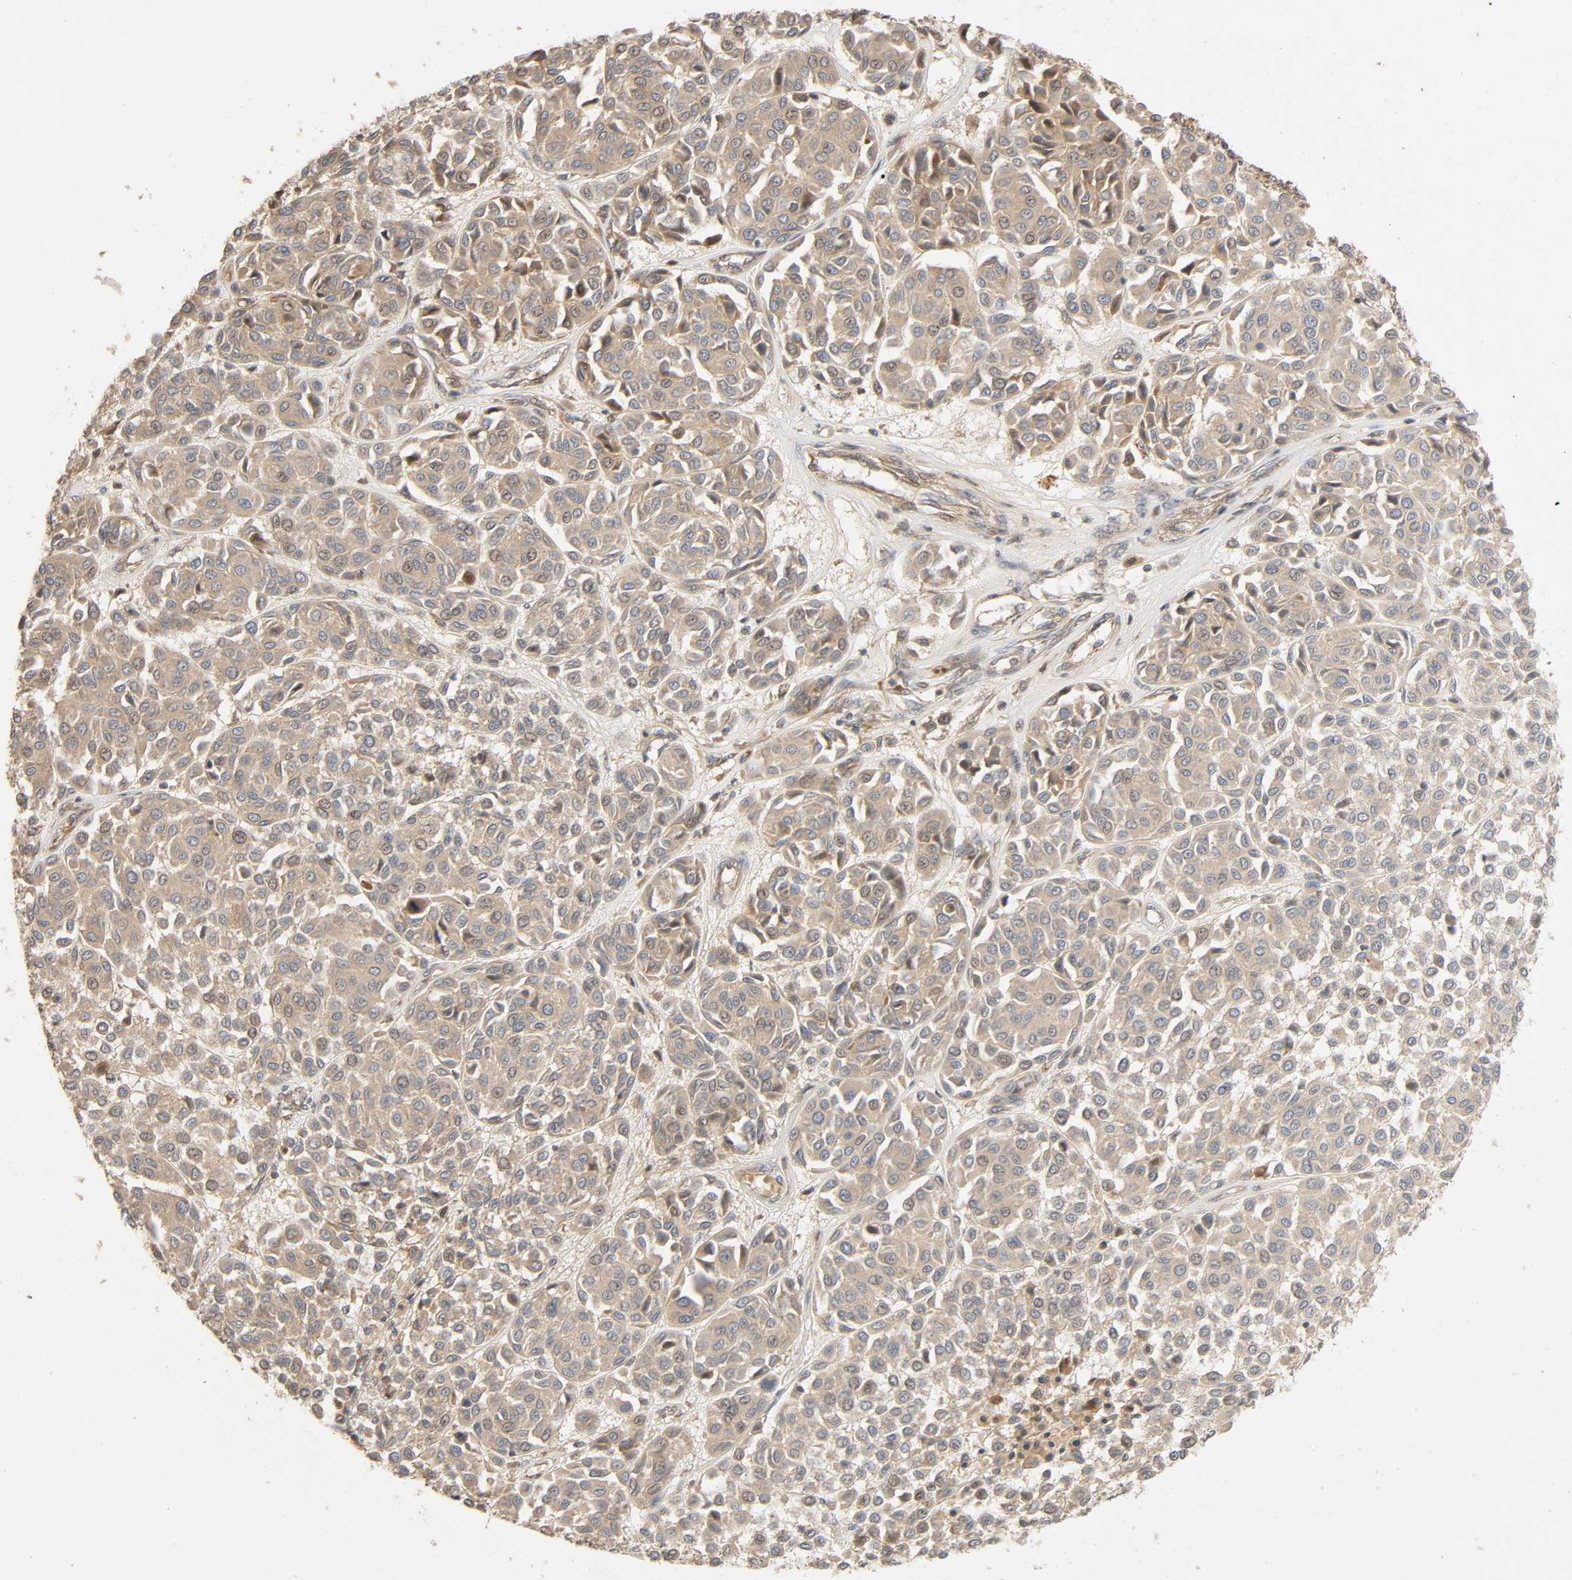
{"staining": {"intensity": "moderate", "quantity": "<25%", "location": "cytoplasmic/membranous,nuclear"}, "tissue": "melanoma", "cell_type": "Tumor cells", "image_type": "cancer", "snomed": [{"axis": "morphology", "description": "Malignant melanoma, Metastatic site"}, {"axis": "topography", "description": "Soft tissue"}], "caption": "IHC histopathology image of melanoma stained for a protein (brown), which shows low levels of moderate cytoplasmic/membranous and nuclear positivity in about <25% of tumor cells.", "gene": "SGSM1", "patient": {"sex": "male", "age": 41}}